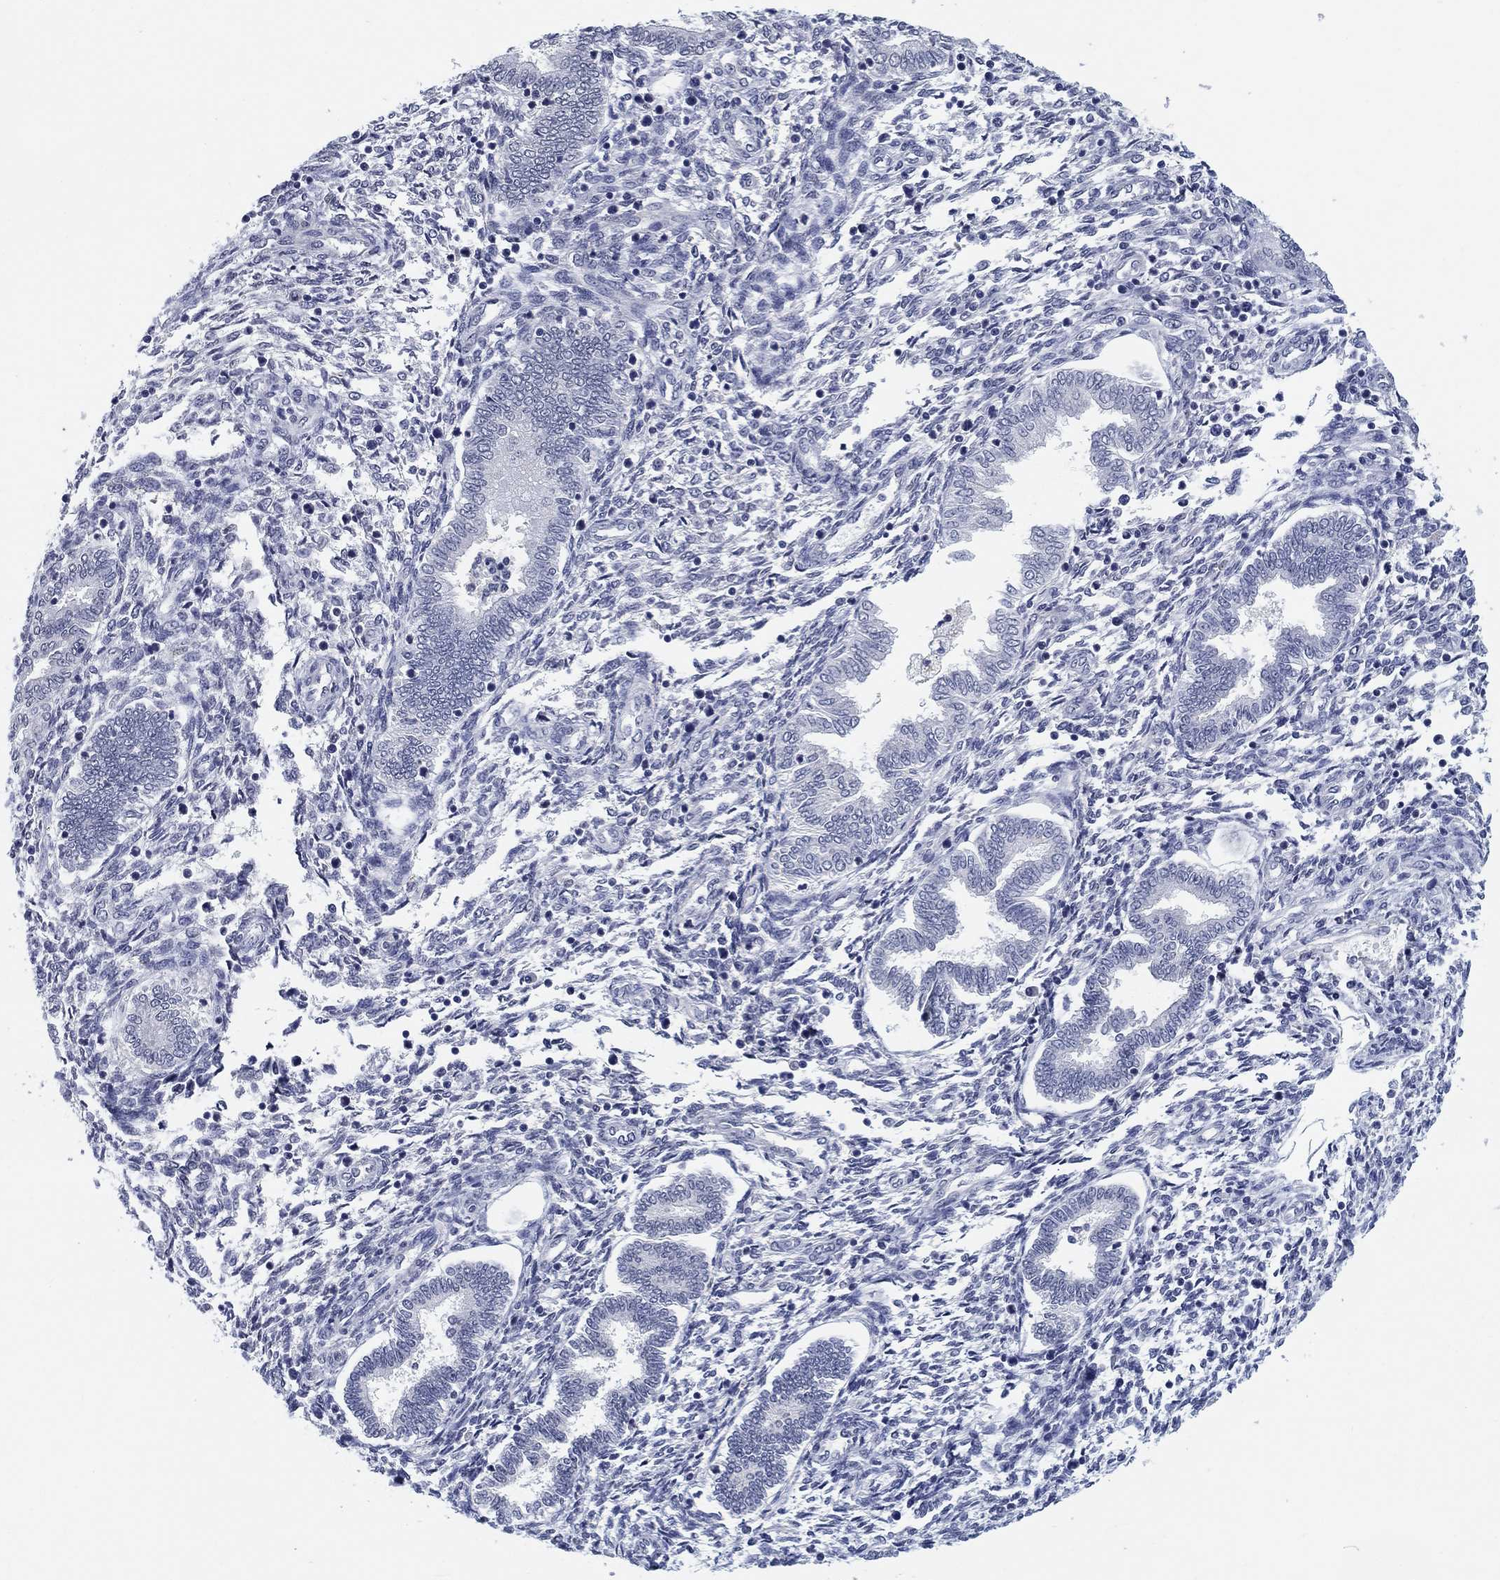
{"staining": {"intensity": "negative", "quantity": "none", "location": "none"}, "tissue": "endometrium", "cell_type": "Cells in endometrial stroma", "image_type": "normal", "snomed": [{"axis": "morphology", "description": "Normal tissue, NOS"}, {"axis": "topography", "description": "Endometrium"}], "caption": "DAB immunohistochemical staining of benign human endometrium reveals no significant positivity in cells in endometrial stroma. (DAB immunohistochemistry (IHC), high magnification).", "gene": "OTUB2", "patient": {"sex": "female", "age": 42}}